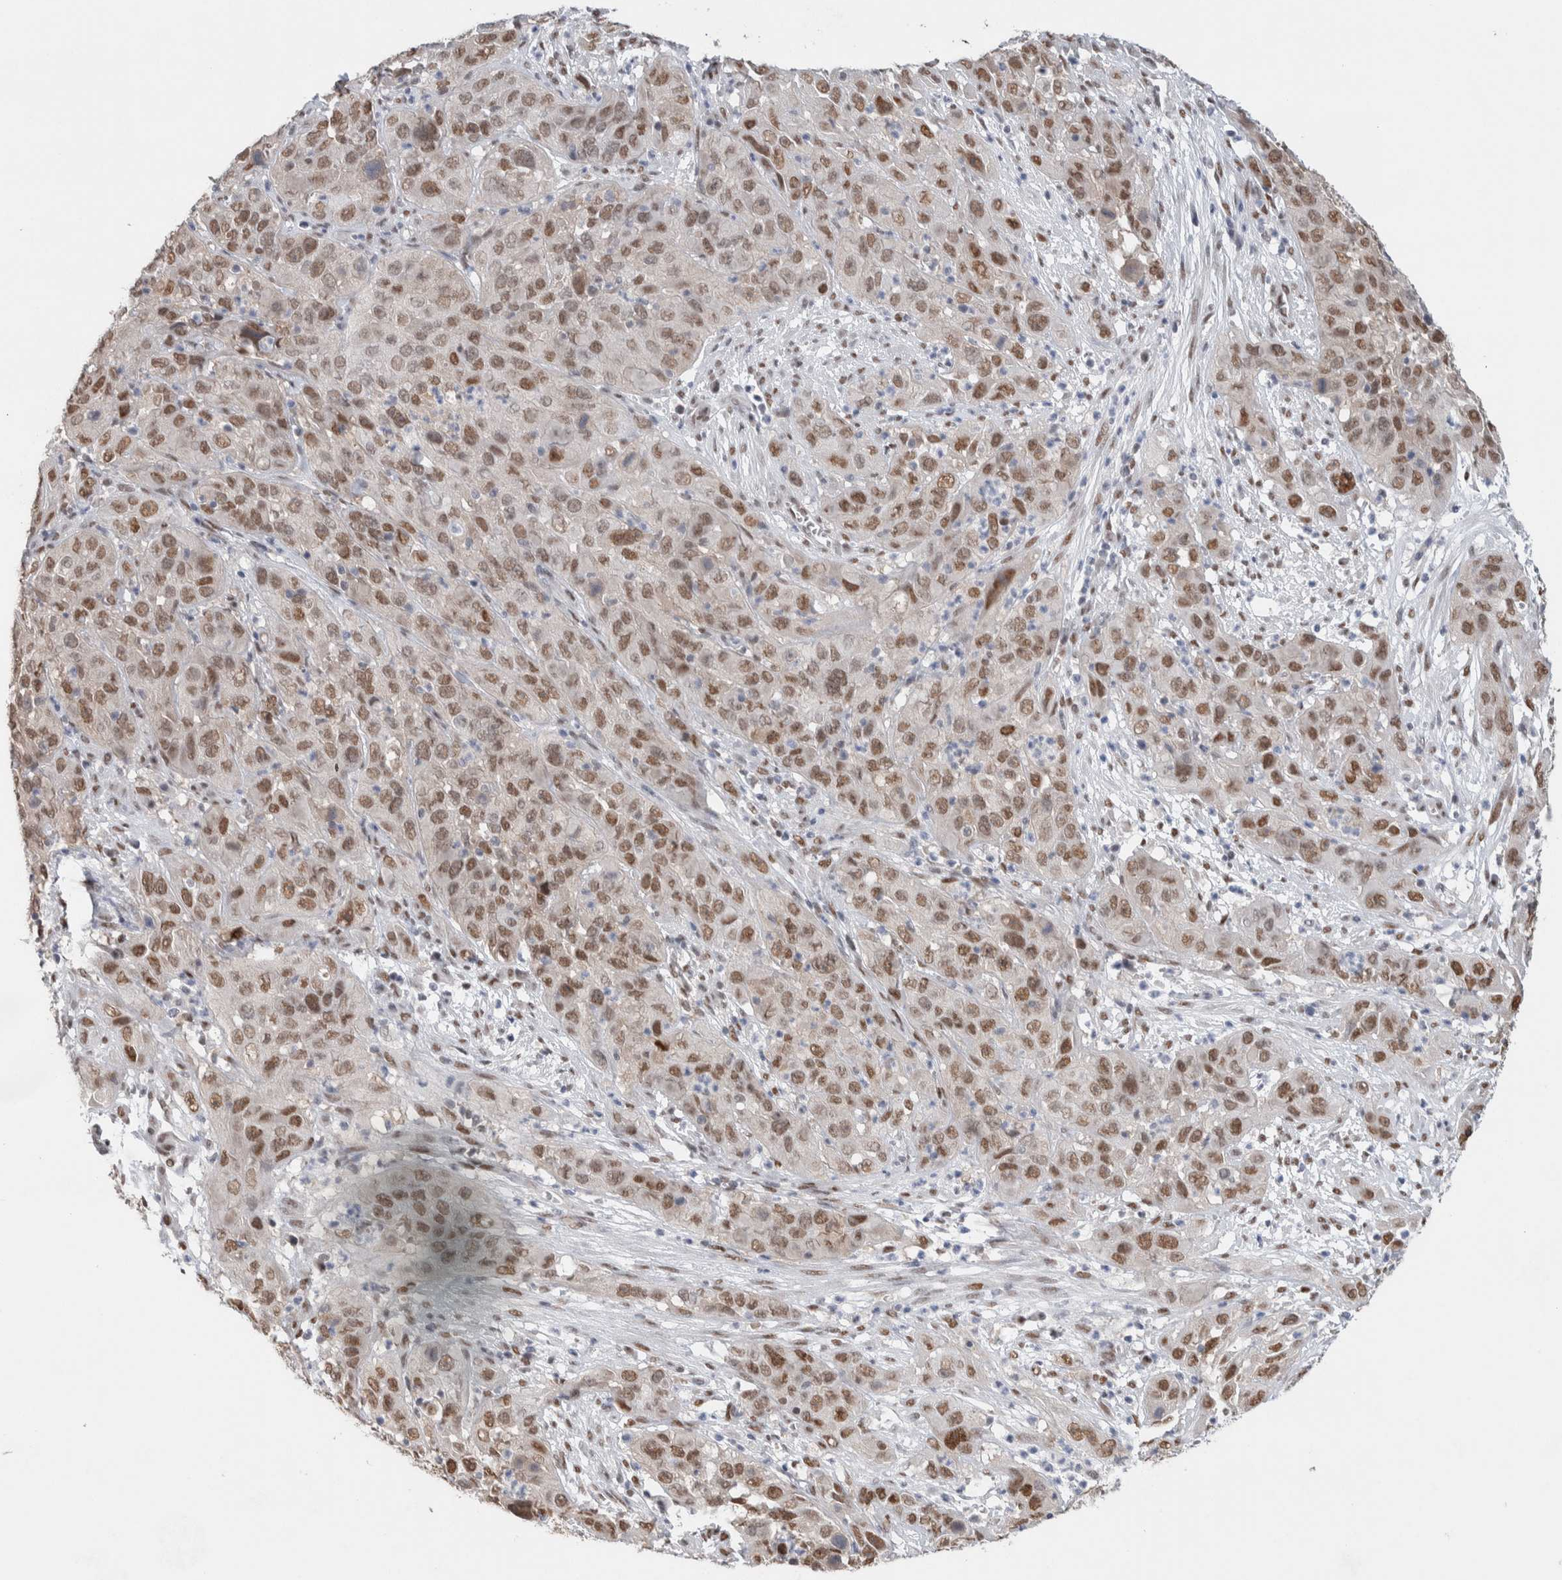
{"staining": {"intensity": "moderate", "quantity": ">75%", "location": "nuclear"}, "tissue": "cervical cancer", "cell_type": "Tumor cells", "image_type": "cancer", "snomed": [{"axis": "morphology", "description": "Squamous cell carcinoma, NOS"}, {"axis": "topography", "description": "Cervix"}], "caption": "Immunohistochemistry photomicrograph of human squamous cell carcinoma (cervical) stained for a protein (brown), which reveals medium levels of moderate nuclear staining in about >75% of tumor cells.", "gene": "PRMT1", "patient": {"sex": "female", "age": 32}}